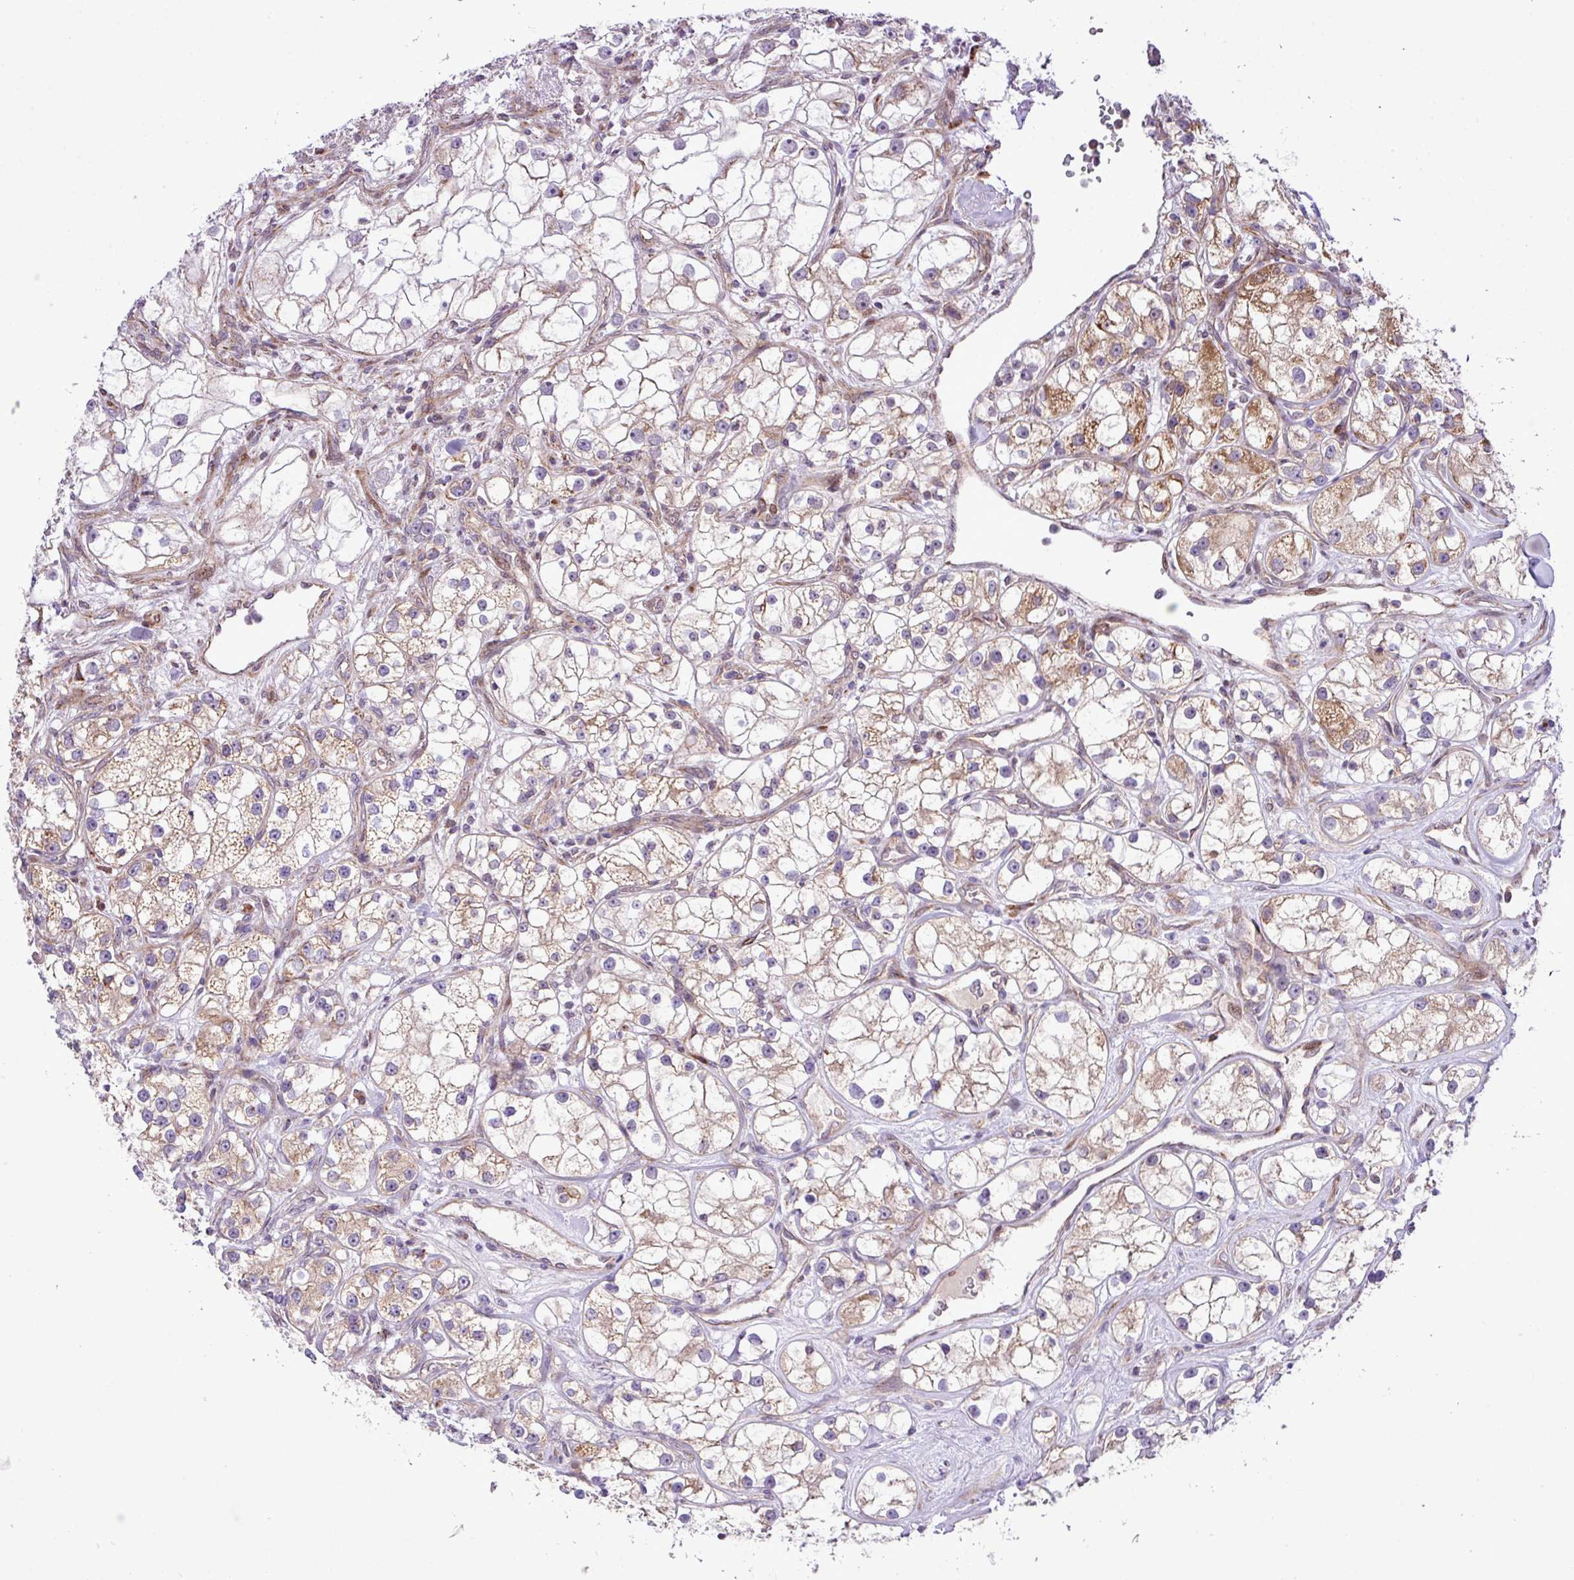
{"staining": {"intensity": "moderate", "quantity": "<25%", "location": "cytoplasmic/membranous"}, "tissue": "renal cancer", "cell_type": "Tumor cells", "image_type": "cancer", "snomed": [{"axis": "morphology", "description": "Adenocarcinoma, NOS"}, {"axis": "topography", "description": "Kidney"}], "caption": "Adenocarcinoma (renal) was stained to show a protein in brown. There is low levels of moderate cytoplasmic/membranous expression in approximately <25% of tumor cells.", "gene": "B3GNT9", "patient": {"sex": "male", "age": 77}}